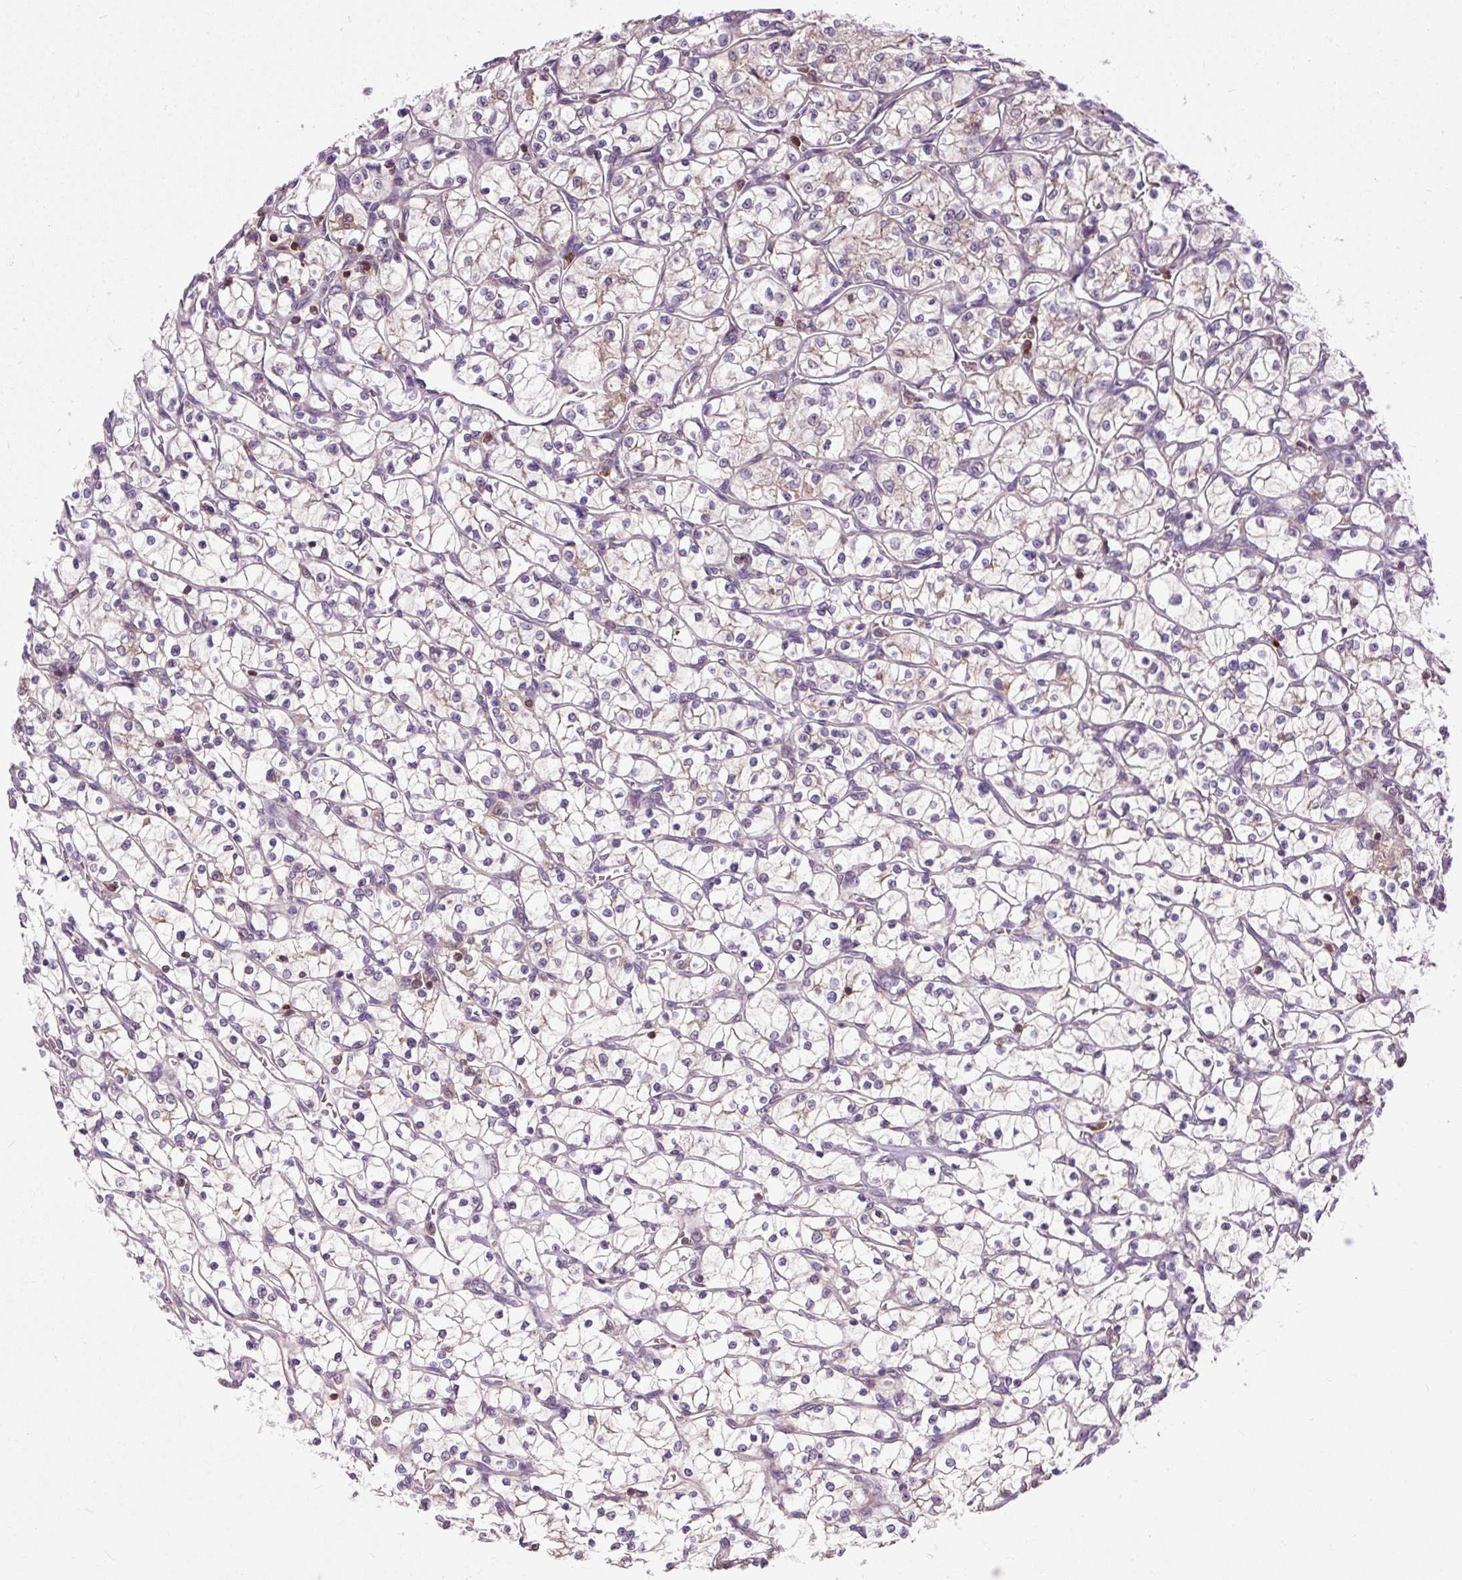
{"staining": {"intensity": "negative", "quantity": "none", "location": "none"}, "tissue": "renal cancer", "cell_type": "Tumor cells", "image_type": "cancer", "snomed": [{"axis": "morphology", "description": "Adenocarcinoma, NOS"}, {"axis": "topography", "description": "Kidney"}], "caption": "Immunohistochemistry histopathology image of renal cancer stained for a protein (brown), which exhibits no positivity in tumor cells.", "gene": "CISD3", "patient": {"sex": "female", "age": 64}}